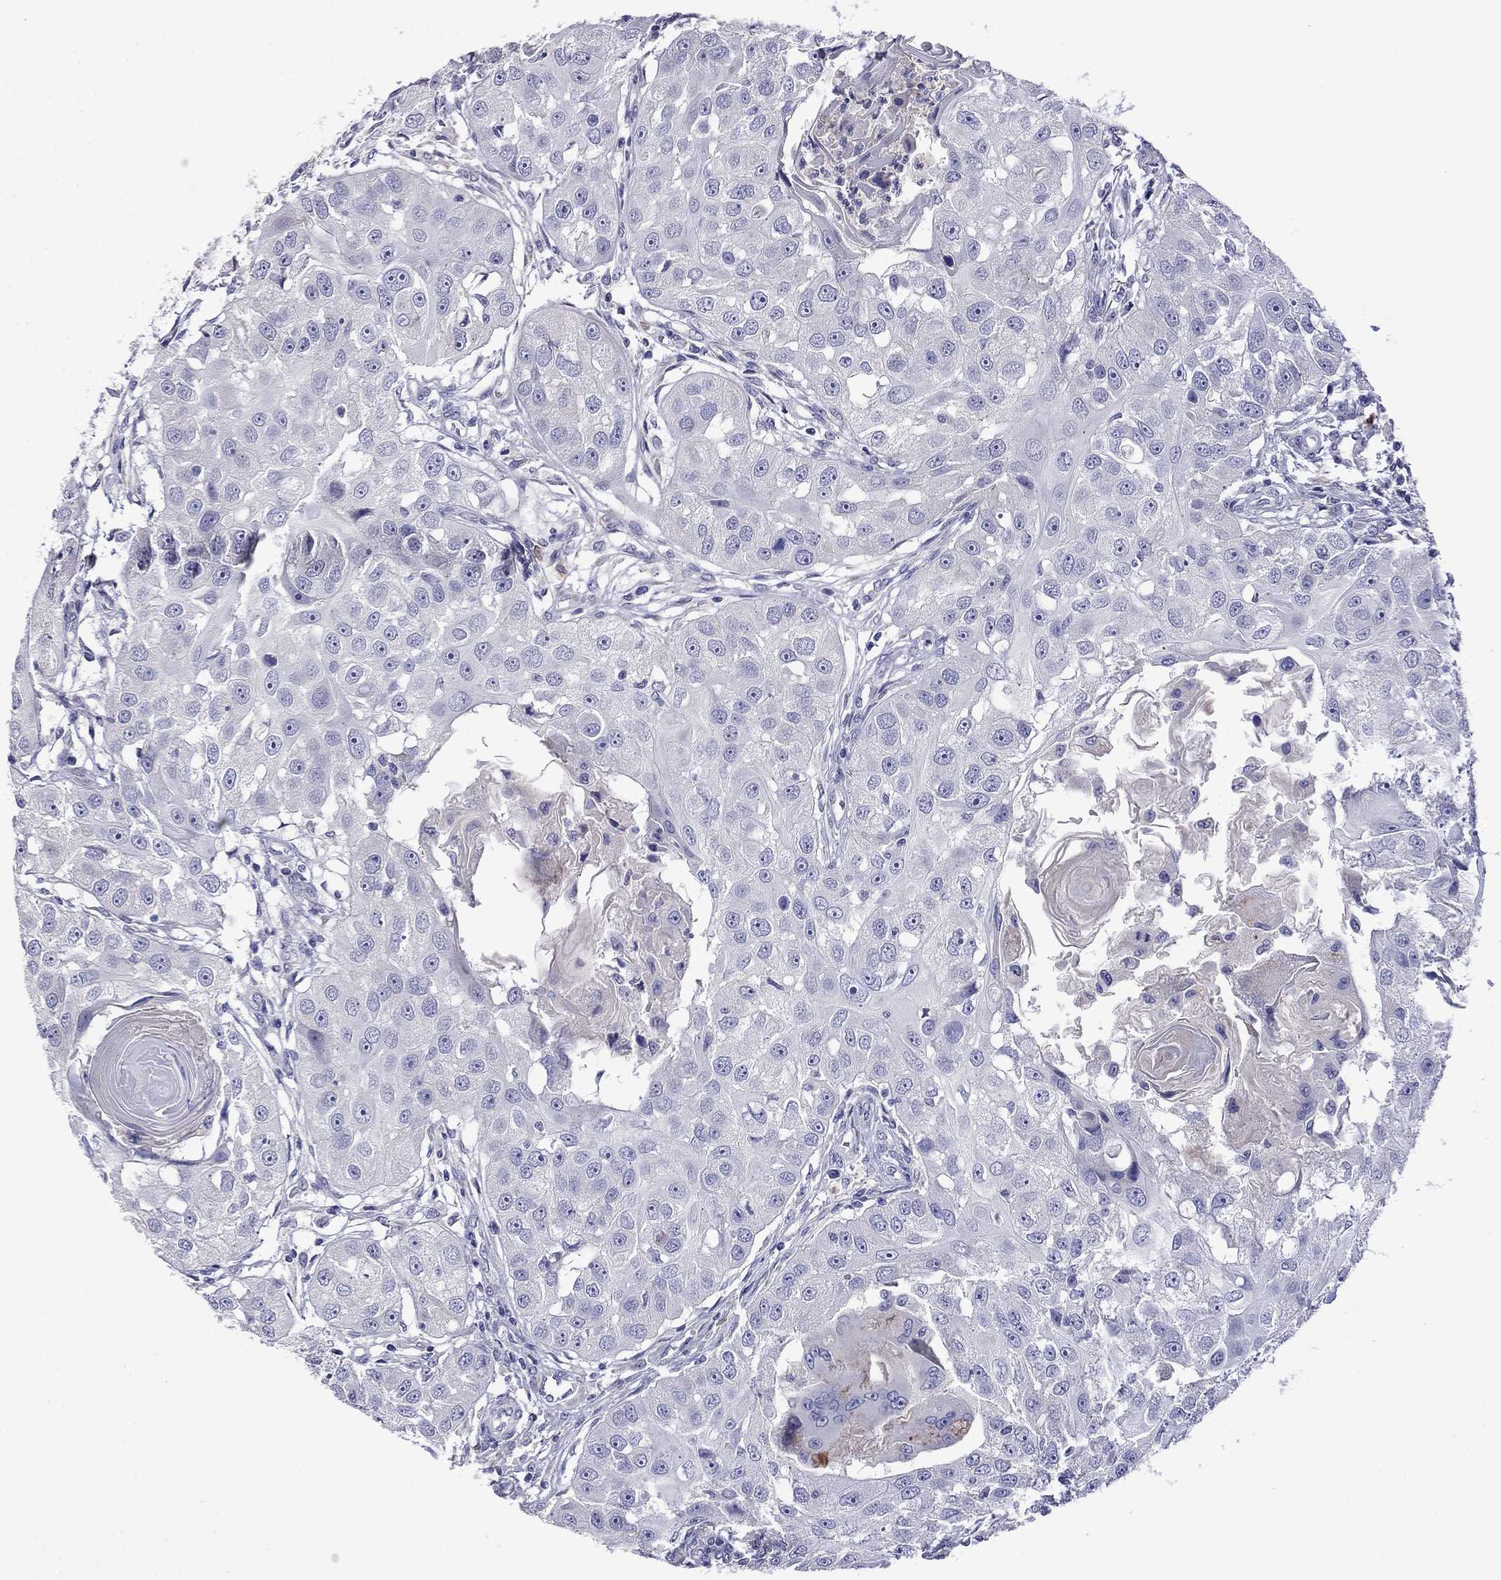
{"staining": {"intensity": "negative", "quantity": "none", "location": "none"}, "tissue": "head and neck cancer", "cell_type": "Tumor cells", "image_type": "cancer", "snomed": [{"axis": "morphology", "description": "Squamous cell carcinoma, NOS"}, {"axis": "topography", "description": "Head-Neck"}], "caption": "Immunohistochemistry image of head and neck cancer stained for a protein (brown), which displays no staining in tumor cells.", "gene": "STAR", "patient": {"sex": "male", "age": 51}}